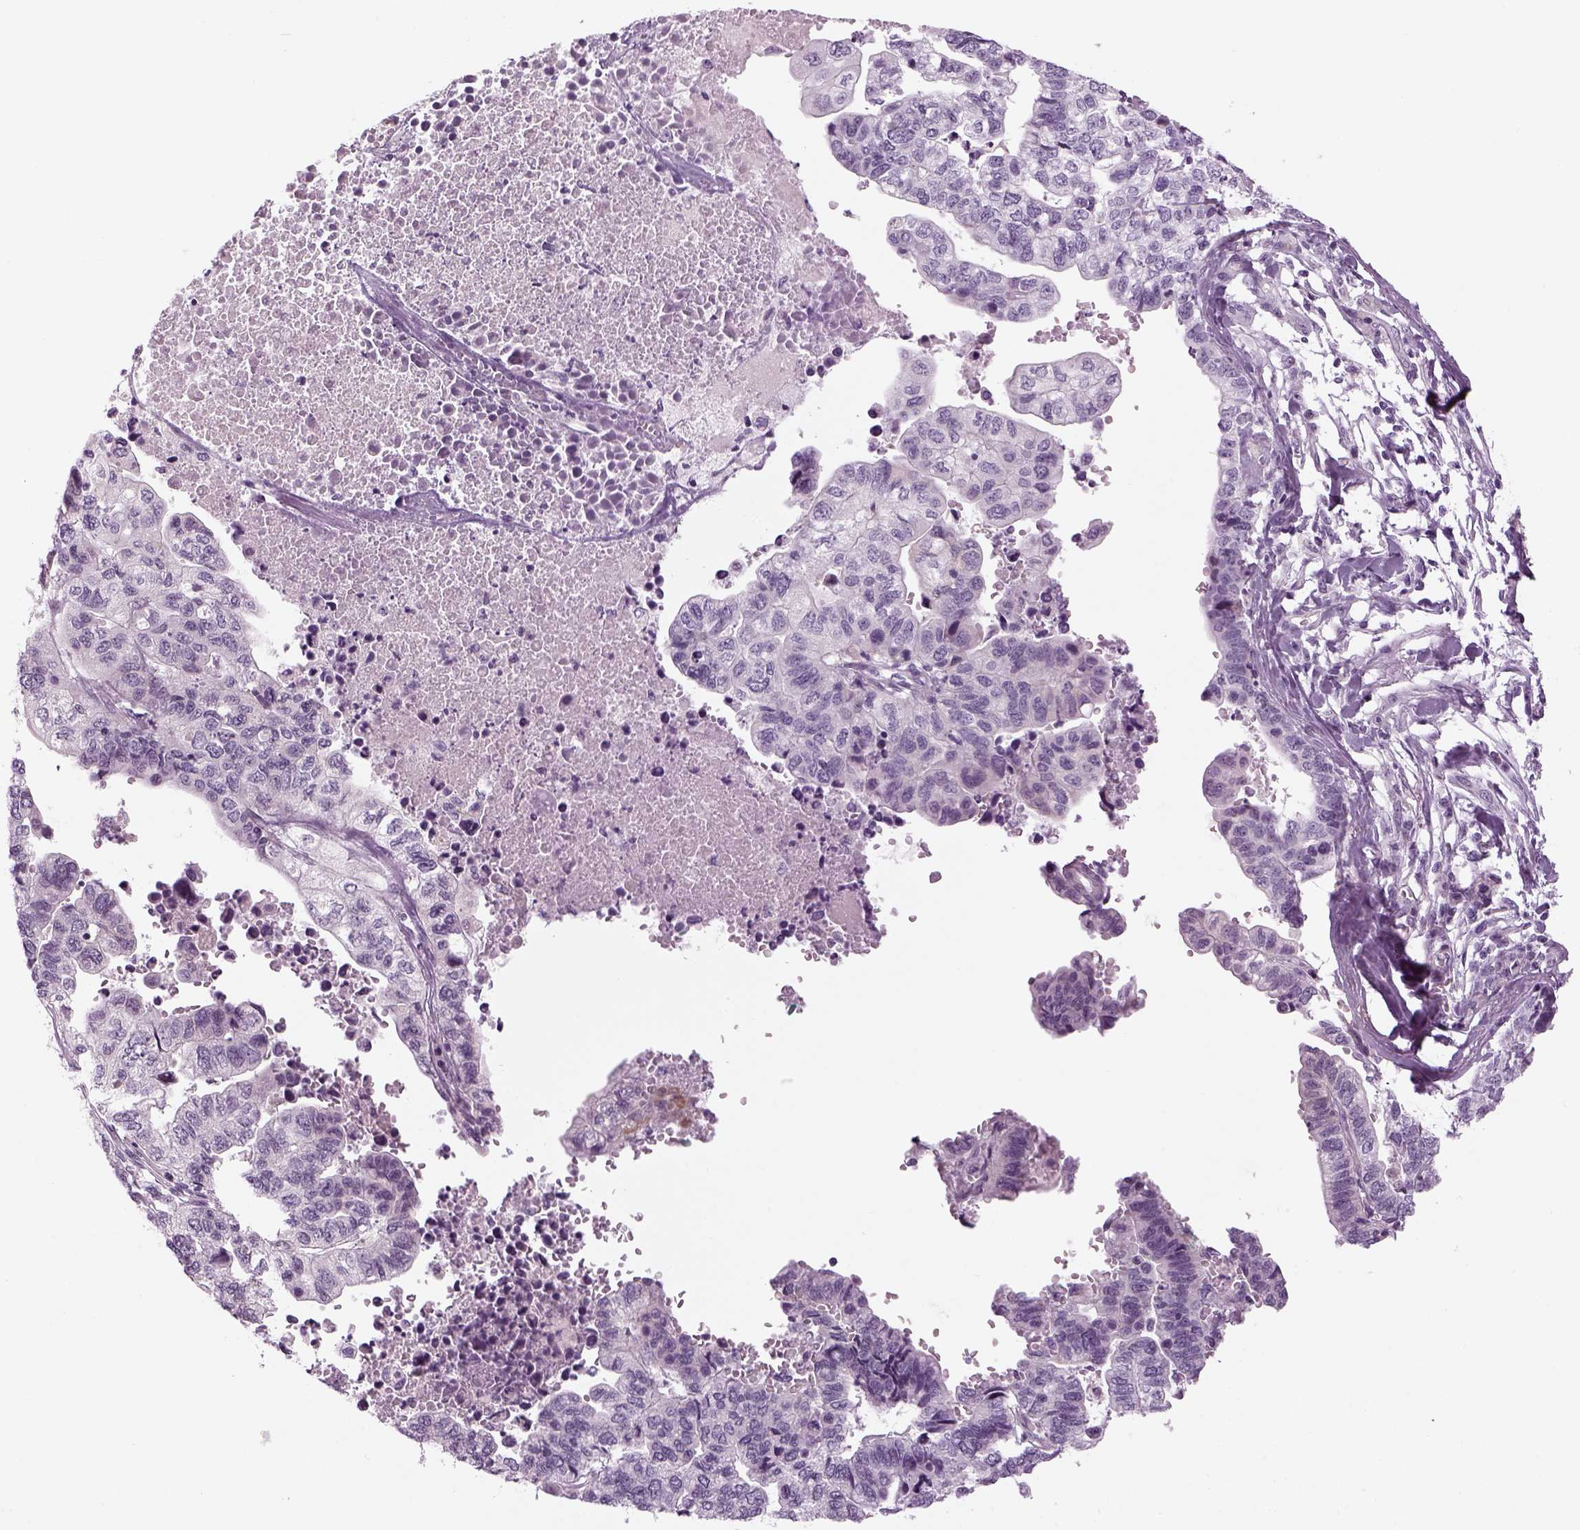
{"staining": {"intensity": "negative", "quantity": "none", "location": "none"}, "tissue": "stomach cancer", "cell_type": "Tumor cells", "image_type": "cancer", "snomed": [{"axis": "morphology", "description": "Adenocarcinoma, NOS"}, {"axis": "topography", "description": "Stomach, upper"}], "caption": "Micrograph shows no protein staining in tumor cells of stomach adenocarcinoma tissue.", "gene": "LRRIQ3", "patient": {"sex": "female", "age": 67}}